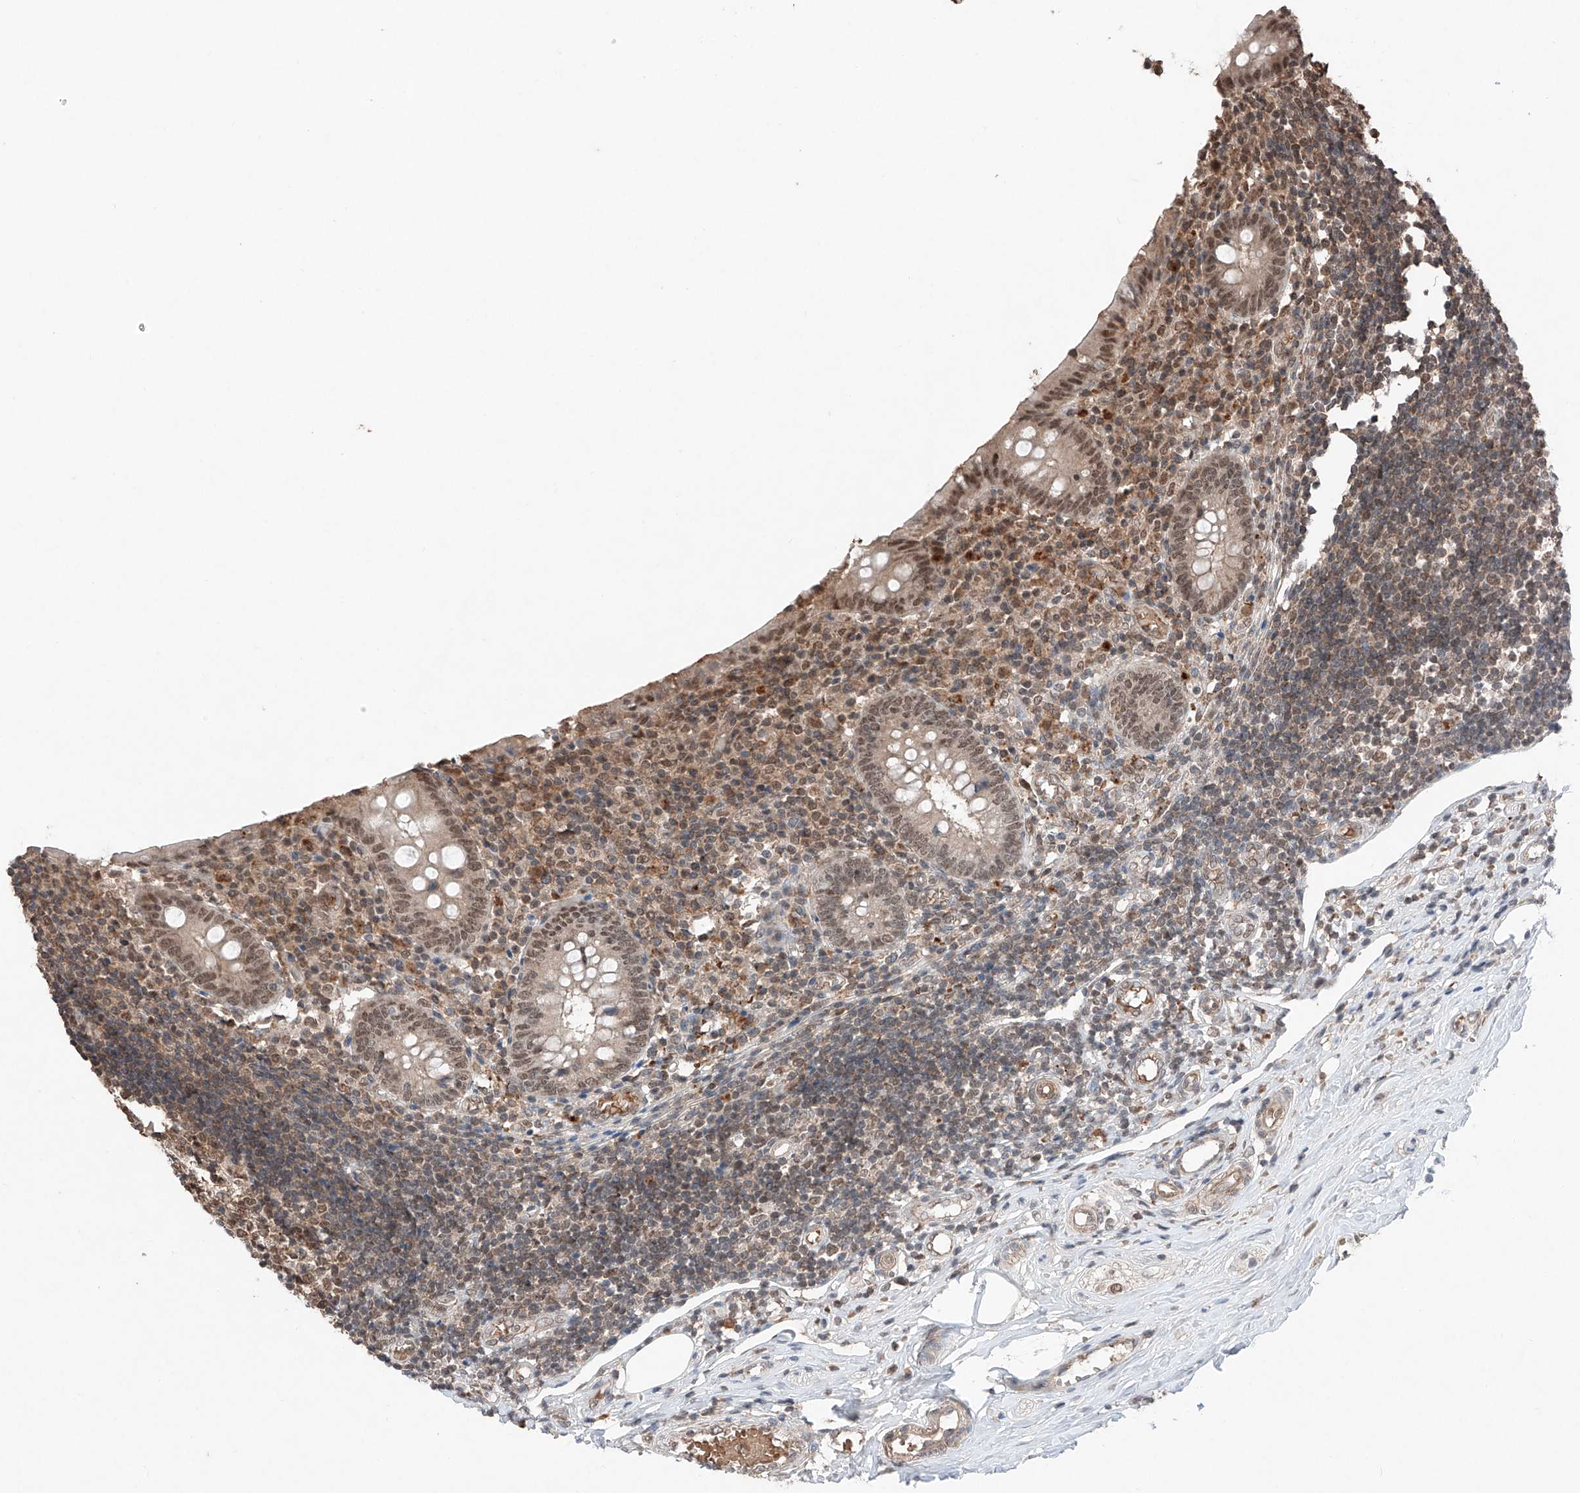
{"staining": {"intensity": "moderate", "quantity": "25%-75%", "location": "nuclear"}, "tissue": "appendix", "cell_type": "Glandular cells", "image_type": "normal", "snomed": [{"axis": "morphology", "description": "Normal tissue, NOS"}, {"axis": "topography", "description": "Appendix"}], "caption": "Appendix stained with IHC exhibits moderate nuclear staining in approximately 25%-75% of glandular cells.", "gene": "TBX4", "patient": {"sex": "female", "age": 17}}